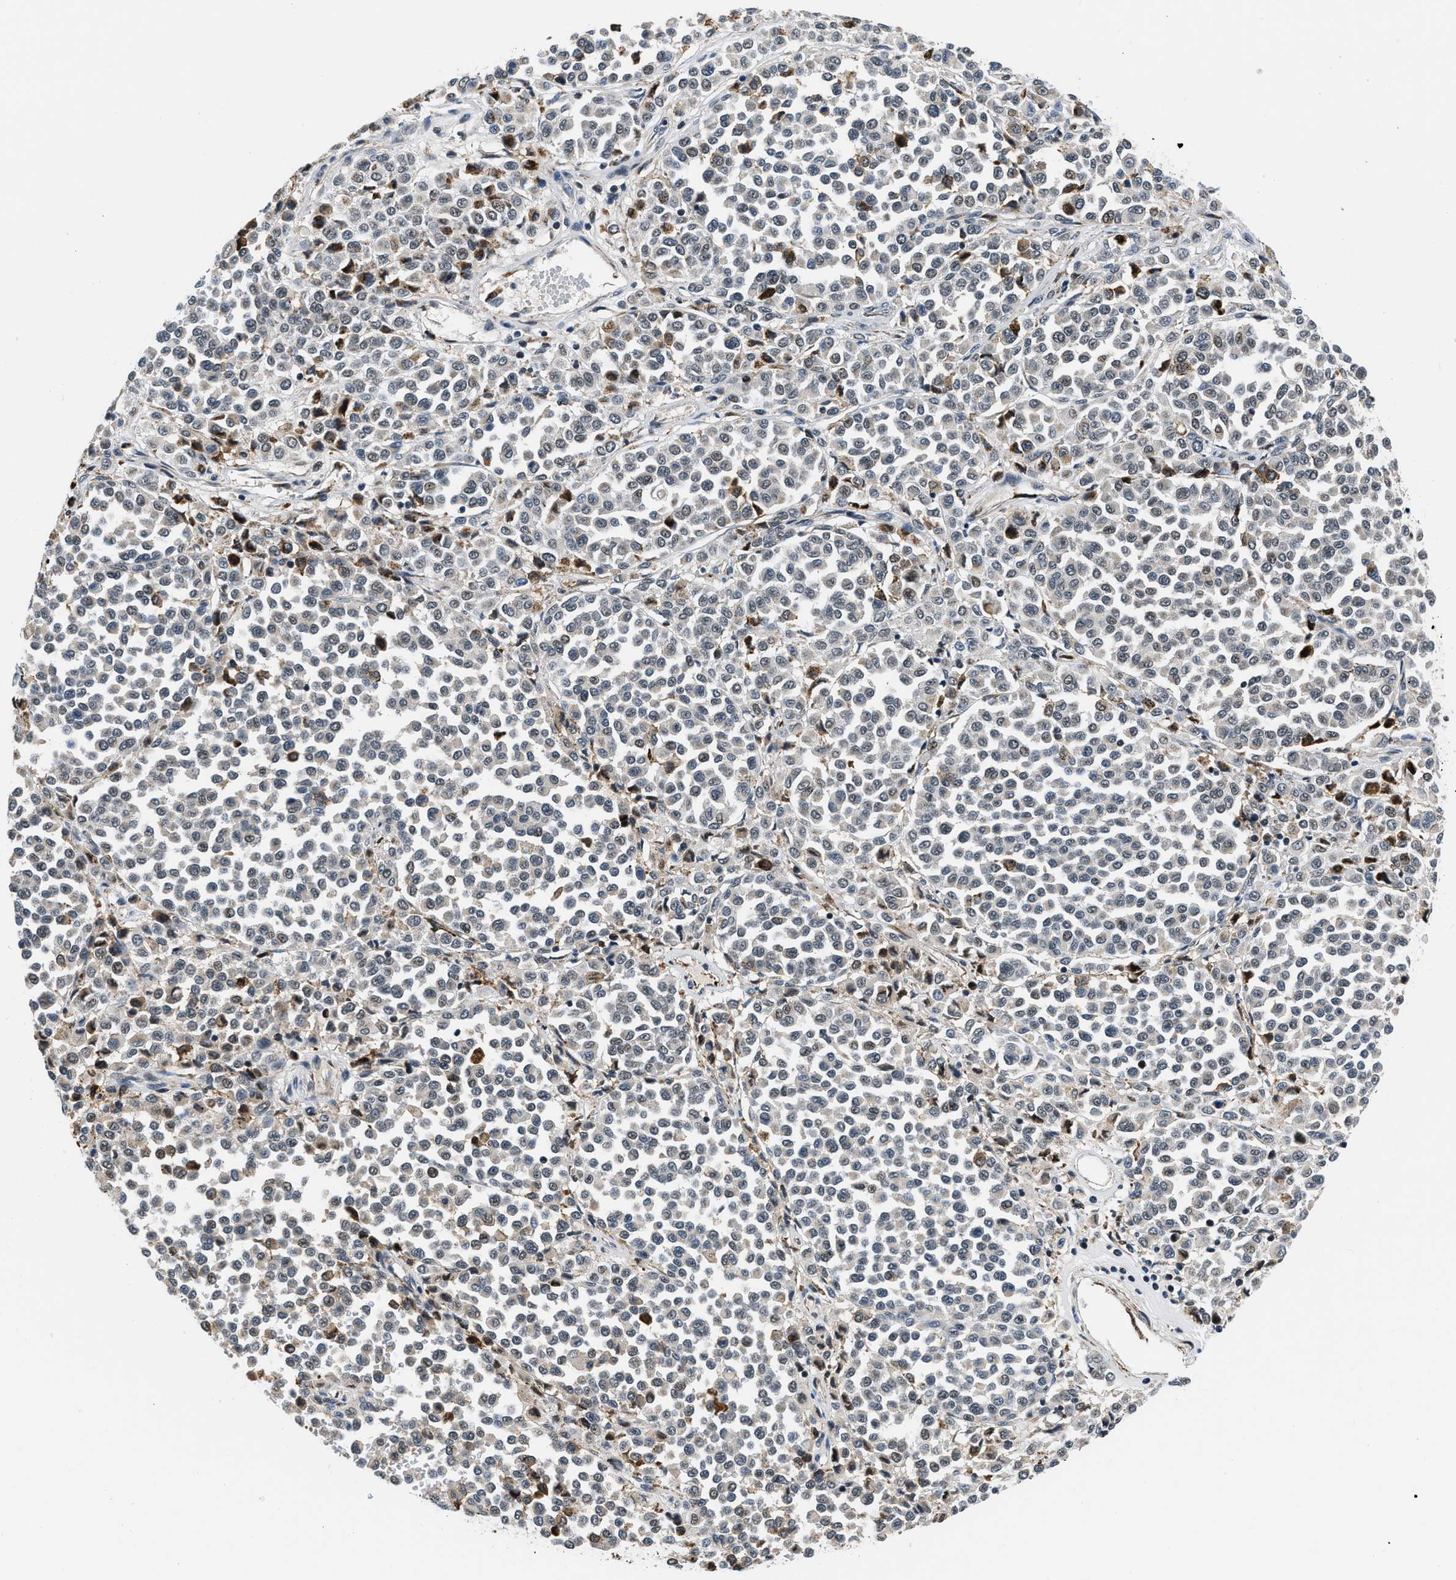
{"staining": {"intensity": "moderate", "quantity": "<25%", "location": "nuclear"}, "tissue": "melanoma", "cell_type": "Tumor cells", "image_type": "cancer", "snomed": [{"axis": "morphology", "description": "Malignant melanoma, Metastatic site"}, {"axis": "topography", "description": "Pancreas"}], "caption": "Moderate nuclear staining is appreciated in approximately <25% of tumor cells in malignant melanoma (metastatic site).", "gene": "KDM3B", "patient": {"sex": "female", "age": 30}}